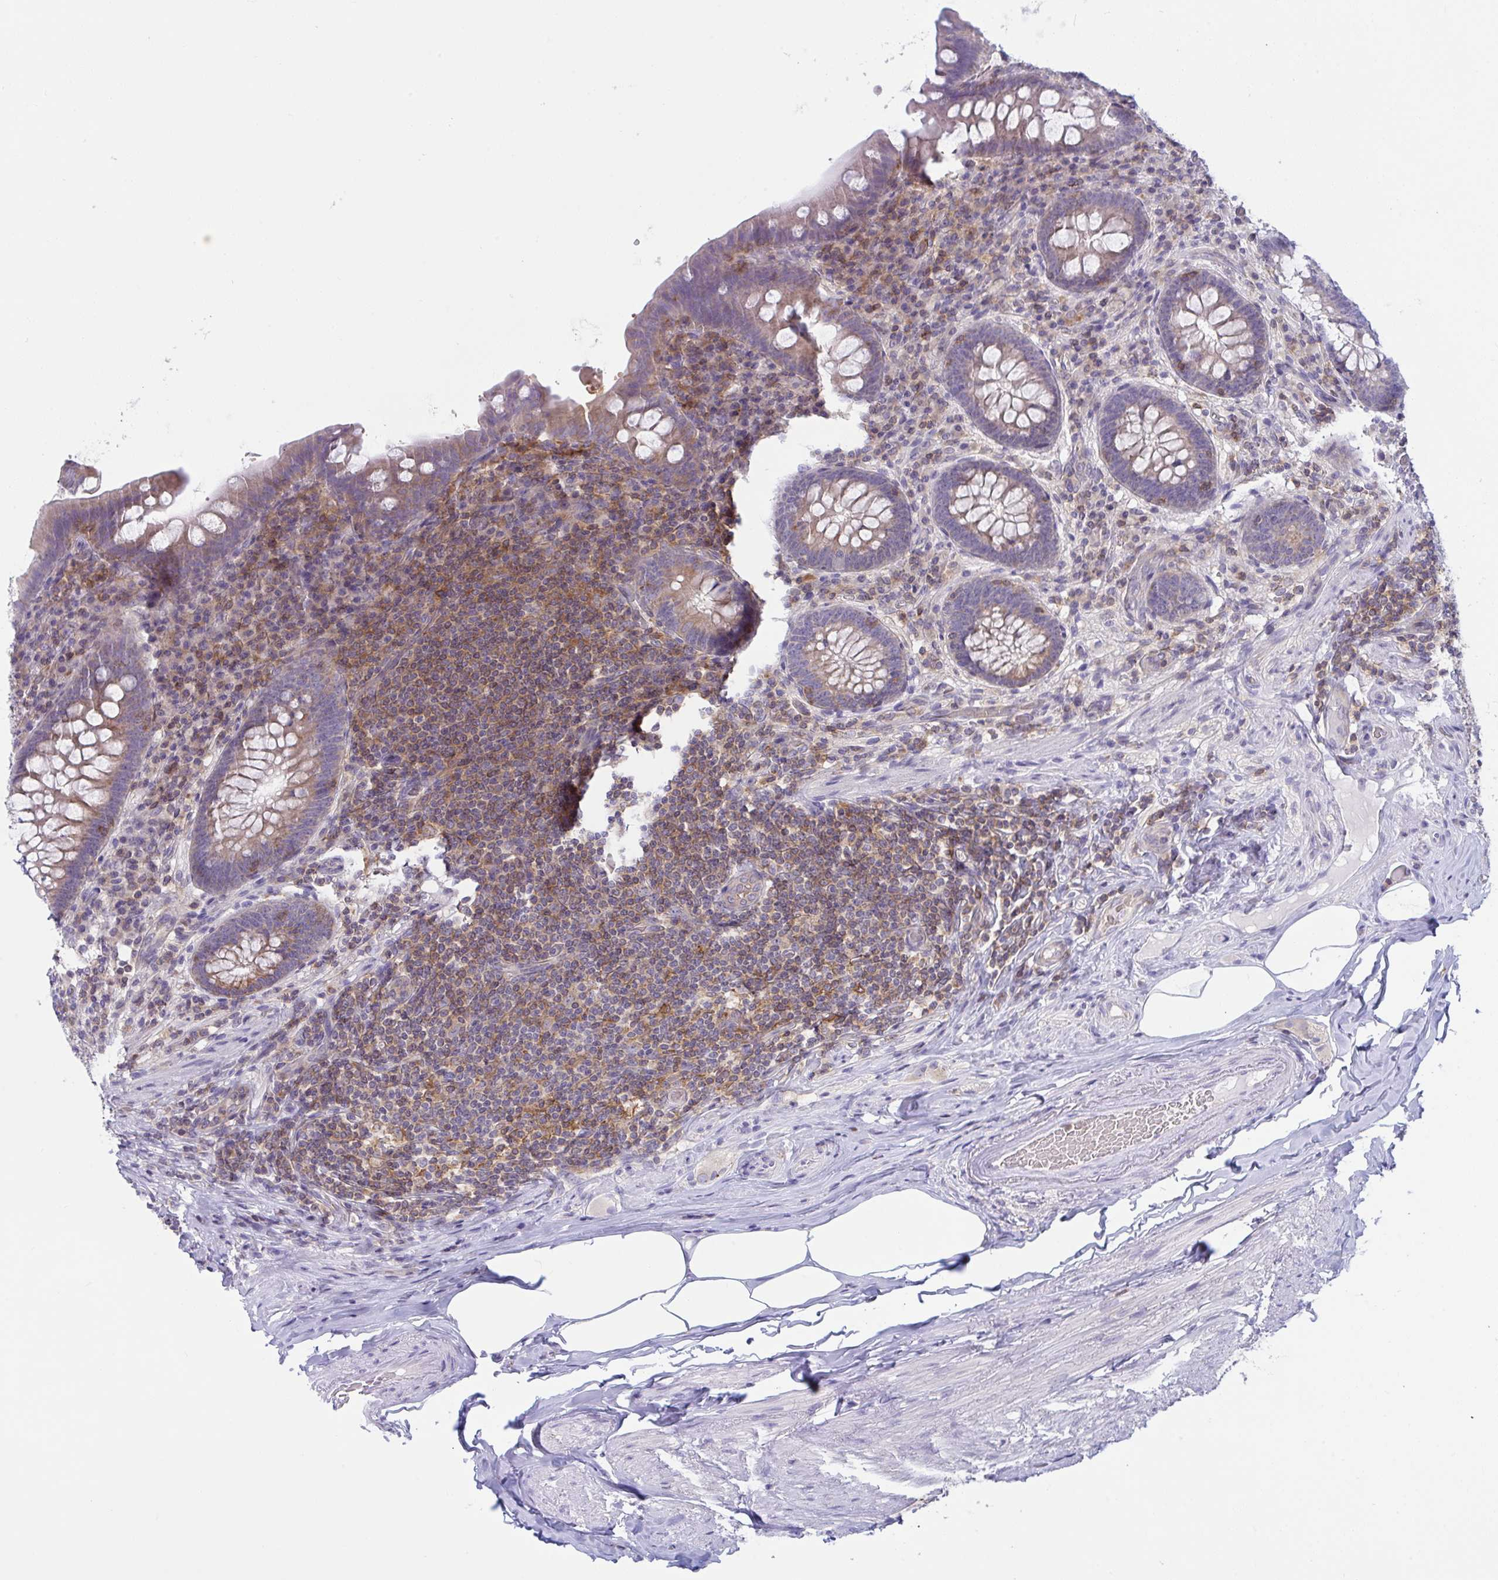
{"staining": {"intensity": "weak", "quantity": "25%-75%", "location": "cytoplasmic/membranous"}, "tissue": "appendix", "cell_type": "Glandular cells", "image_type": "normal", "snomed": [{"axis": "morphology", "description": "Normal tissue, NOS"}, {"axis": "topography", "description": "Appendix"}], "caption": "Immunohistochemical staining of benign appendix exhibits 25%-75% levels of weak cytoplasmic/membranous protein staining in approximately 25%-75% of glandular cells. Nuclei are stained in blue.", "gene": "TANK", "patient": {"sex": "male", "age": 71}}